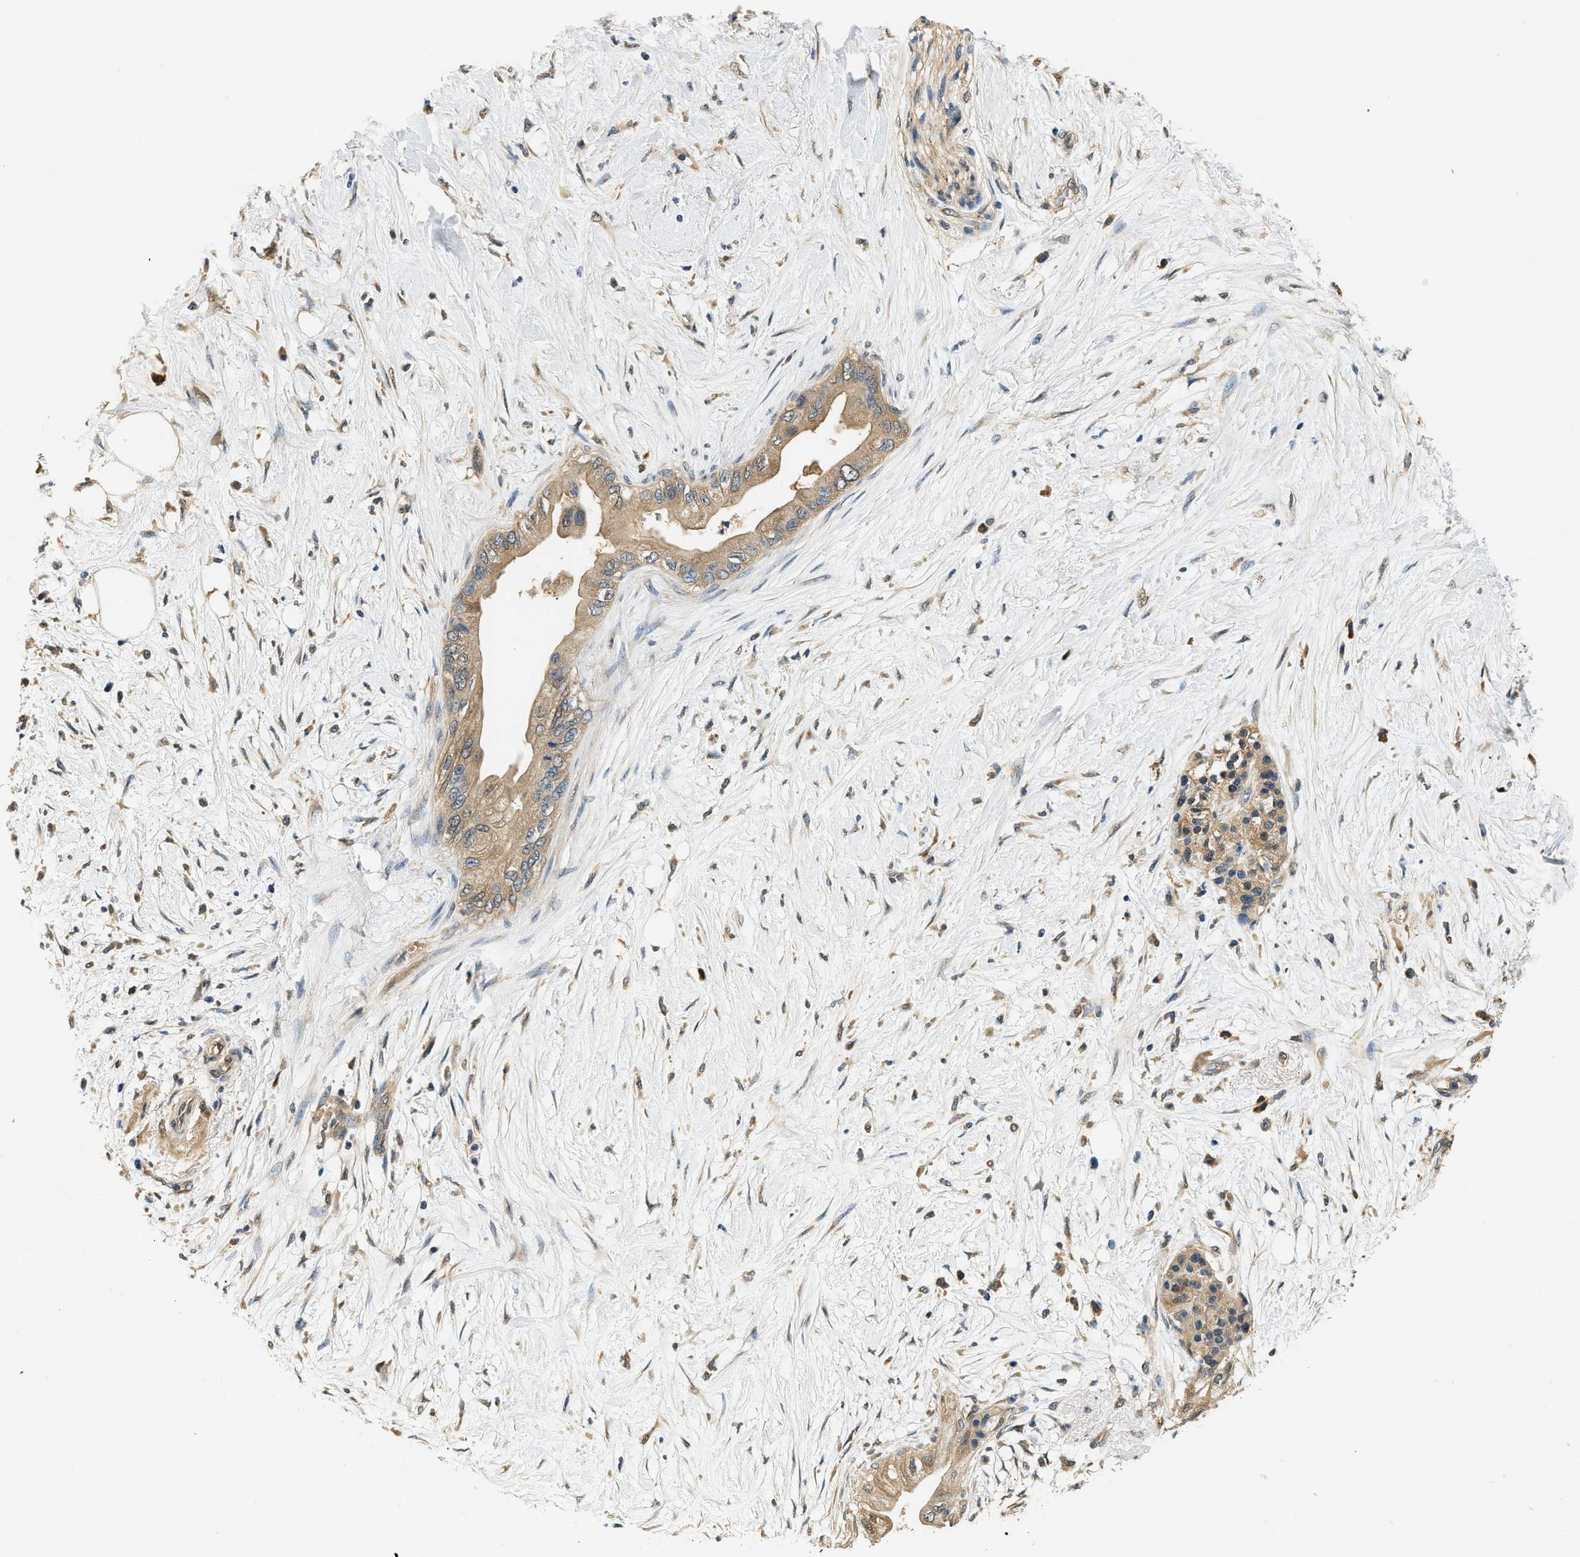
{"staining": {"intensity": "weak", "quantity": ">75%", "location": "cytoplasmic/membranous"}, "tissue": "pancreatic cancer", "cell_type": "Tumor cells", "image_type": "cancer", "snomed": [{"axis": "morphology", "description": "Normal tissue, NOS"}, {"axis": "morphology", "description": "Adenocarcinoma, NOS"}, {"axis": "topography", "description": "Pancreas"}, {"axis": "topography", "description": "Duodenum"}], "caption": "Human pancreatic adenocarcinoma stained with a protein marker demonstrates weak staining in tumor cells.", "gene": "BCL7C", "patient": {"sex": "female", "age": 60}}